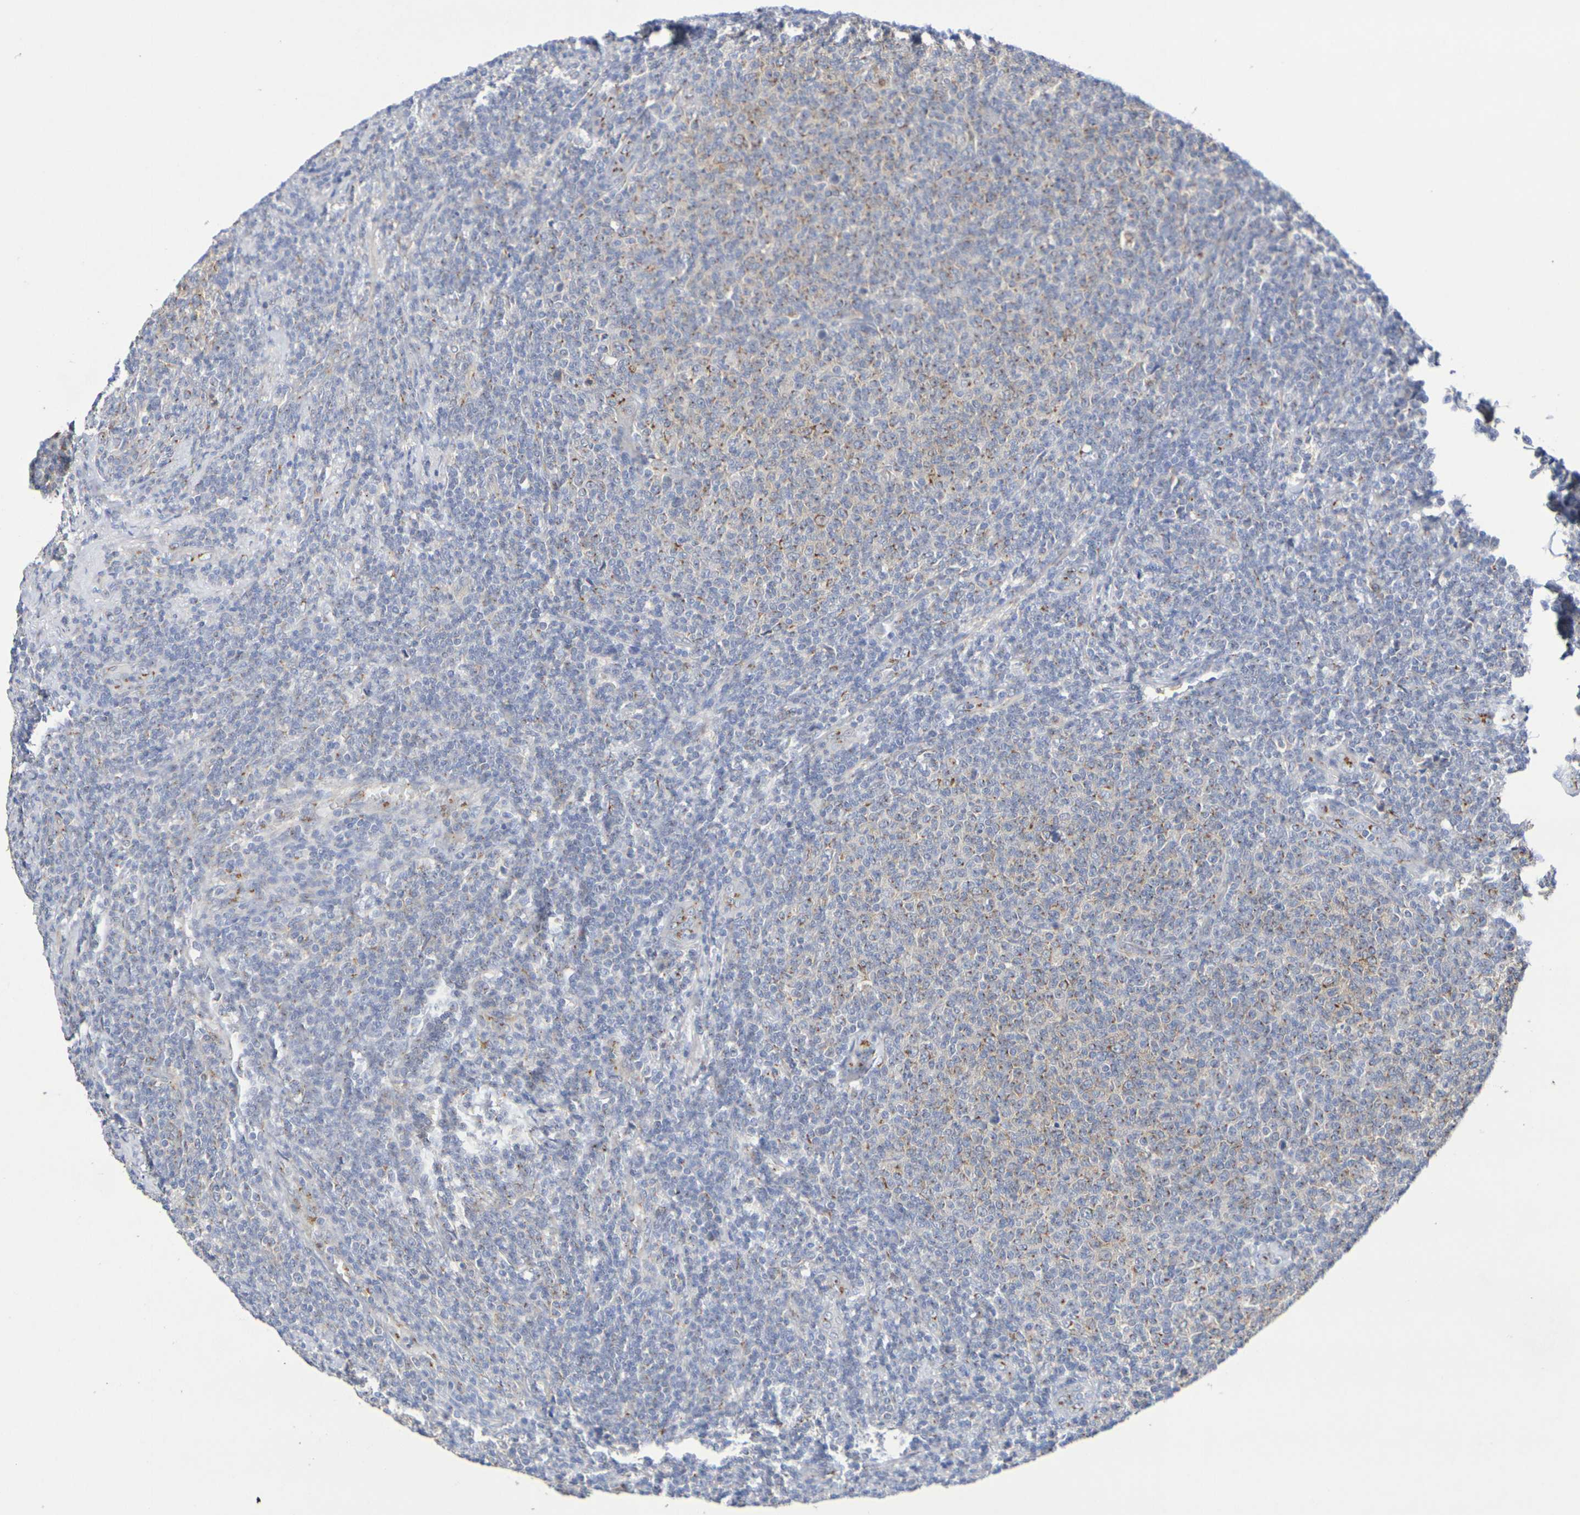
{"staining": {"intensity": "moderate", "quantity": "<25%", "location": "cytoplasmic/membranous"}, "tissue": "lymphoma", "cell_type": "Tumor cells", "image_type": "cancer", "snomed": [{"axis": "morphology", "description": "Malignant lymphoma, non-Hodgkin's type, Low grade"}, {"axis": "topography", "description": "Lymph node"}], "caption": "Immunohistochemistry histopathology image of low-grade malignant lymphoma, non-Hodgkin's type stained for a protein (brown), which exhibits low levels of moderate cytoplasmic/membranous expression in approximately <25% of tumor cells.", "gene": "DCP2", "patient": {"sex": "male", "age": 66}}